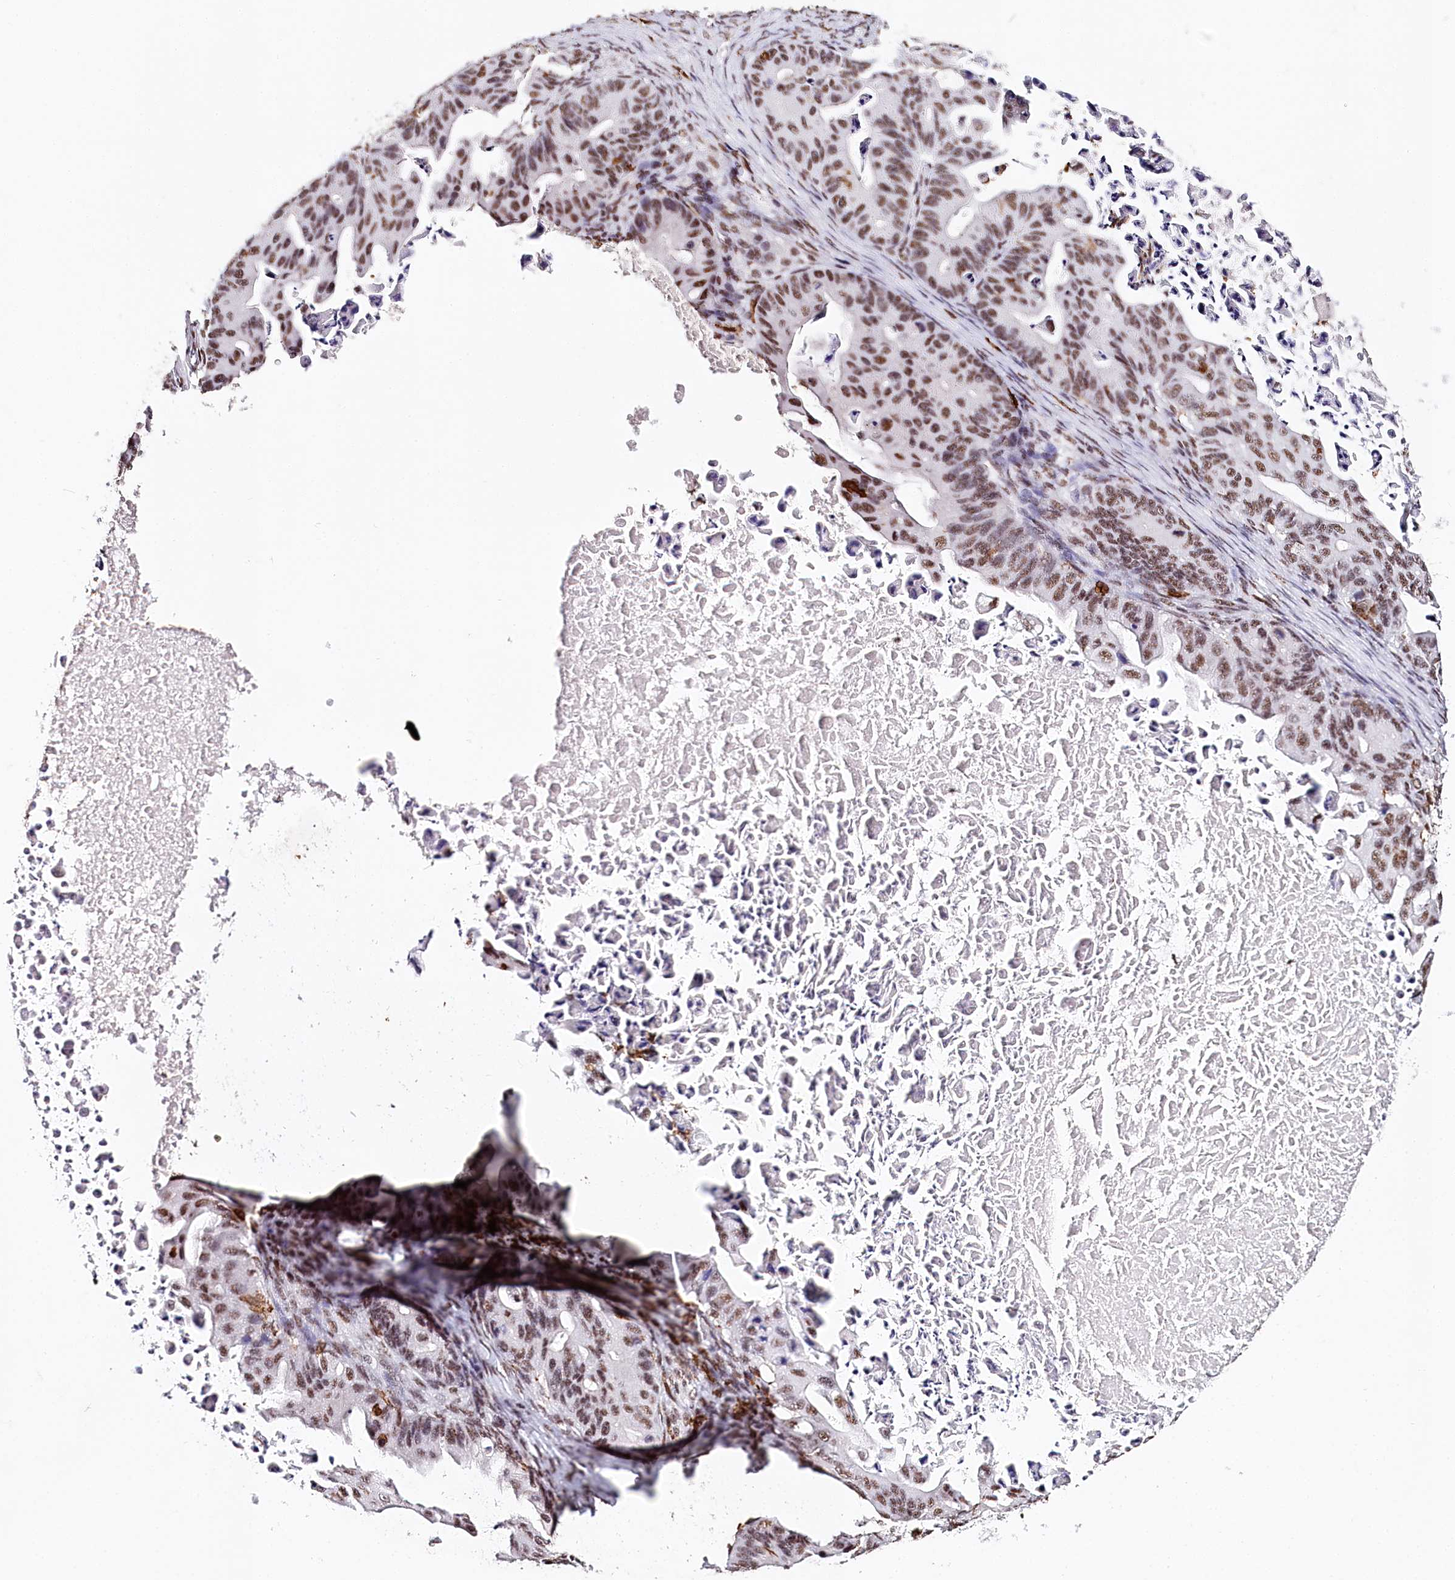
{"staining": {"intensity": "moderate", "quantity": ">75%", "location": "nuclear"}, "tissue": "ovarian cancer", "cell_type": "Tumor cells", "image_type": "cancer", "snomed": [{"axis": "morphology", "description": "Cystadenocarcinoma, mucinous, NOS"}, {"axis": "topography", "description": "Ovary"}], "caption": "Approximately >75% of tumor cells in ovarian cancer reveal moderate nuclear protein positivity as visualized by brown immunohistochemical staining.", "gene": "BARD1", "patient": {"sex": "female", "age": 37}}